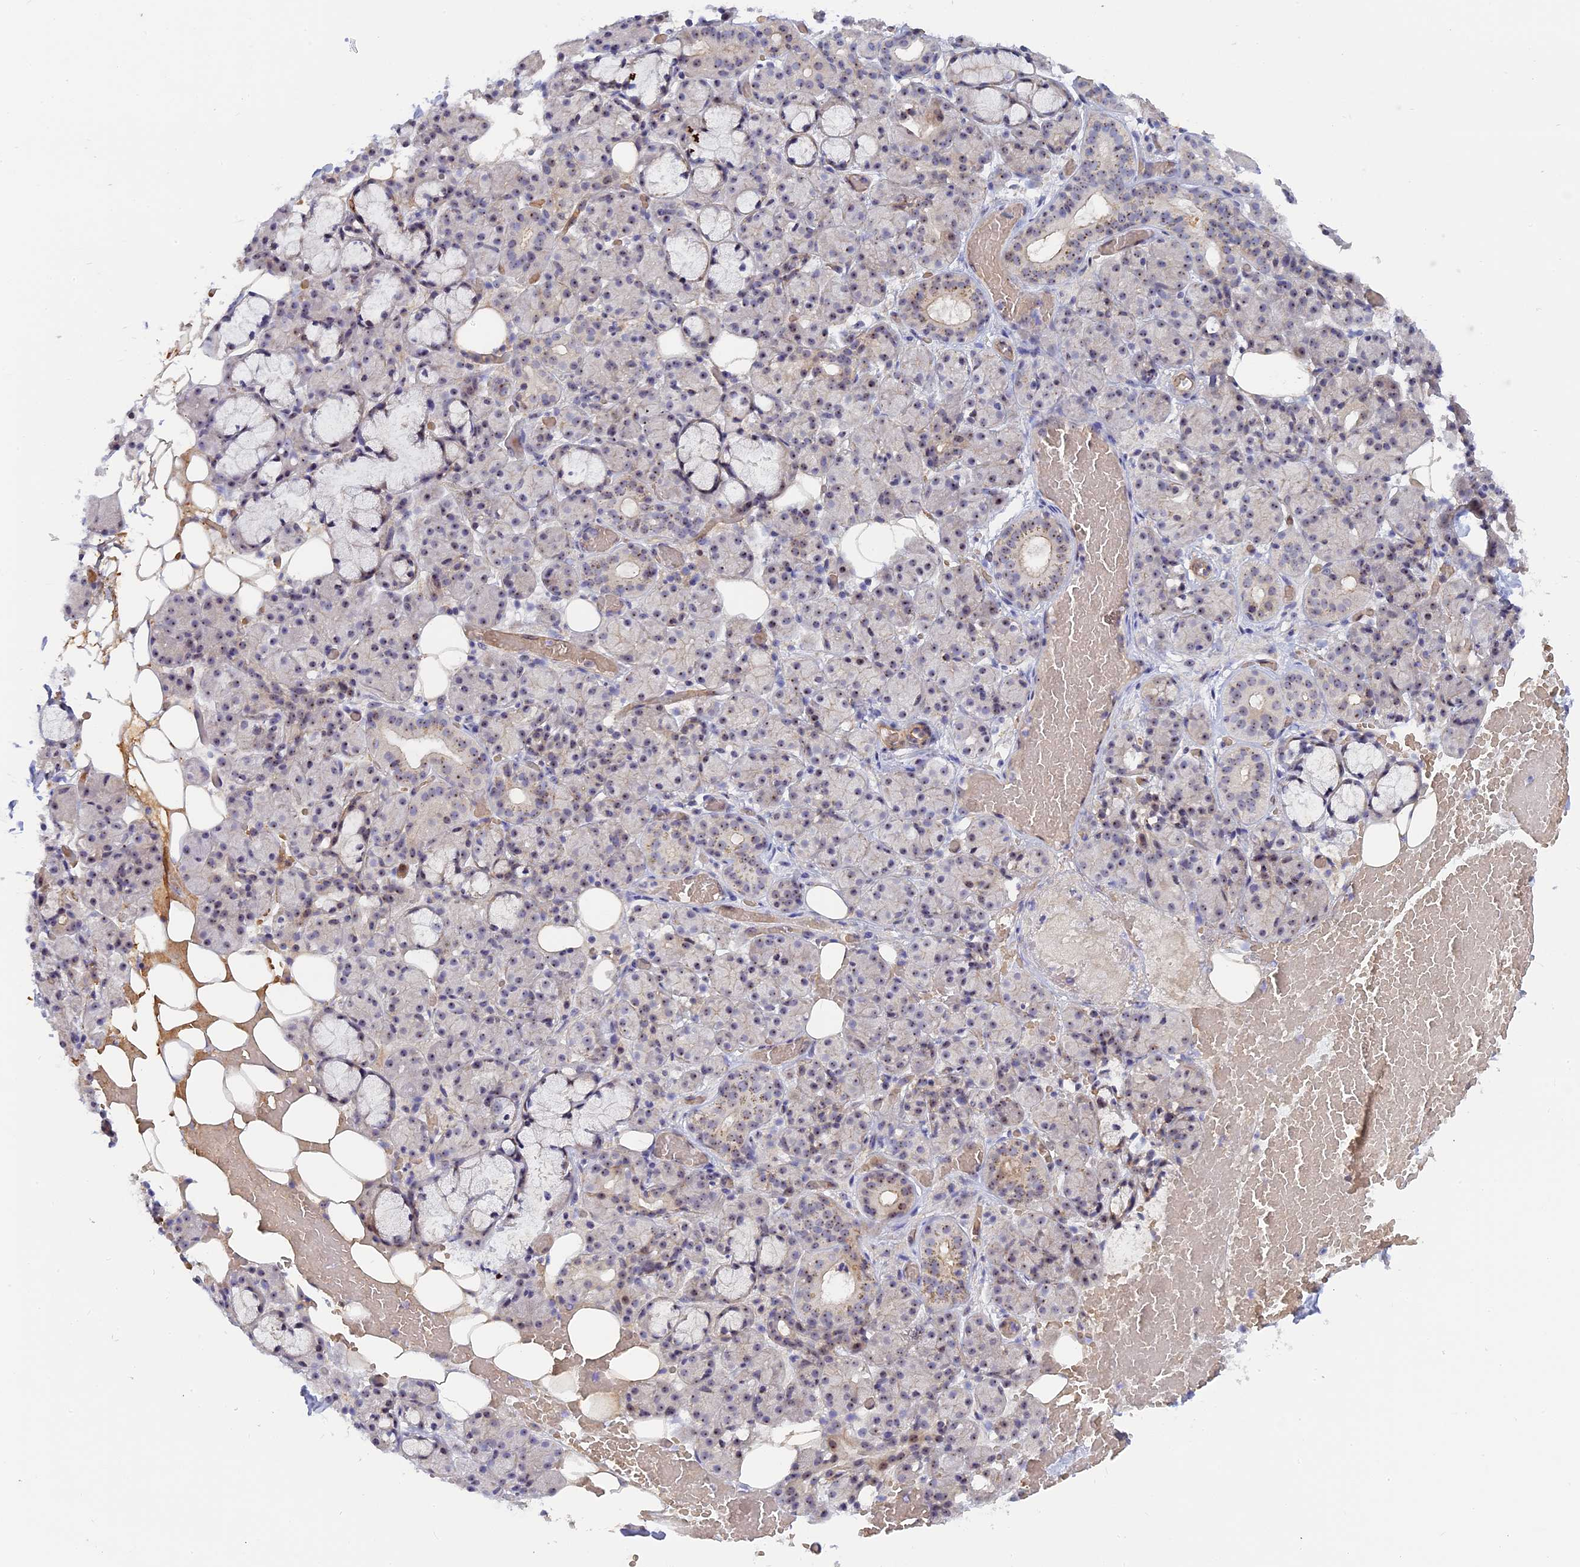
{"staining": {"intensity": "weak", "quantity": ">75%", "location": "nuclear"}, "tissue": "salivary gland", "cell_type": "Glandular cells", "image_type": "normal", "snomed": [{"axis": "morphology", "description": "Normal tissue, NOS"}, {"axis": "topography", "description": "Salivary gland"}], "caption": "Immunohistochemical staining of unremarkable human salivary gland displays >75% levels of weak nuclear protein positivity in approximately >75% of glandular cells.", "gene": "DBNDD1", "patient": {"sex": "male", "age": 63}}